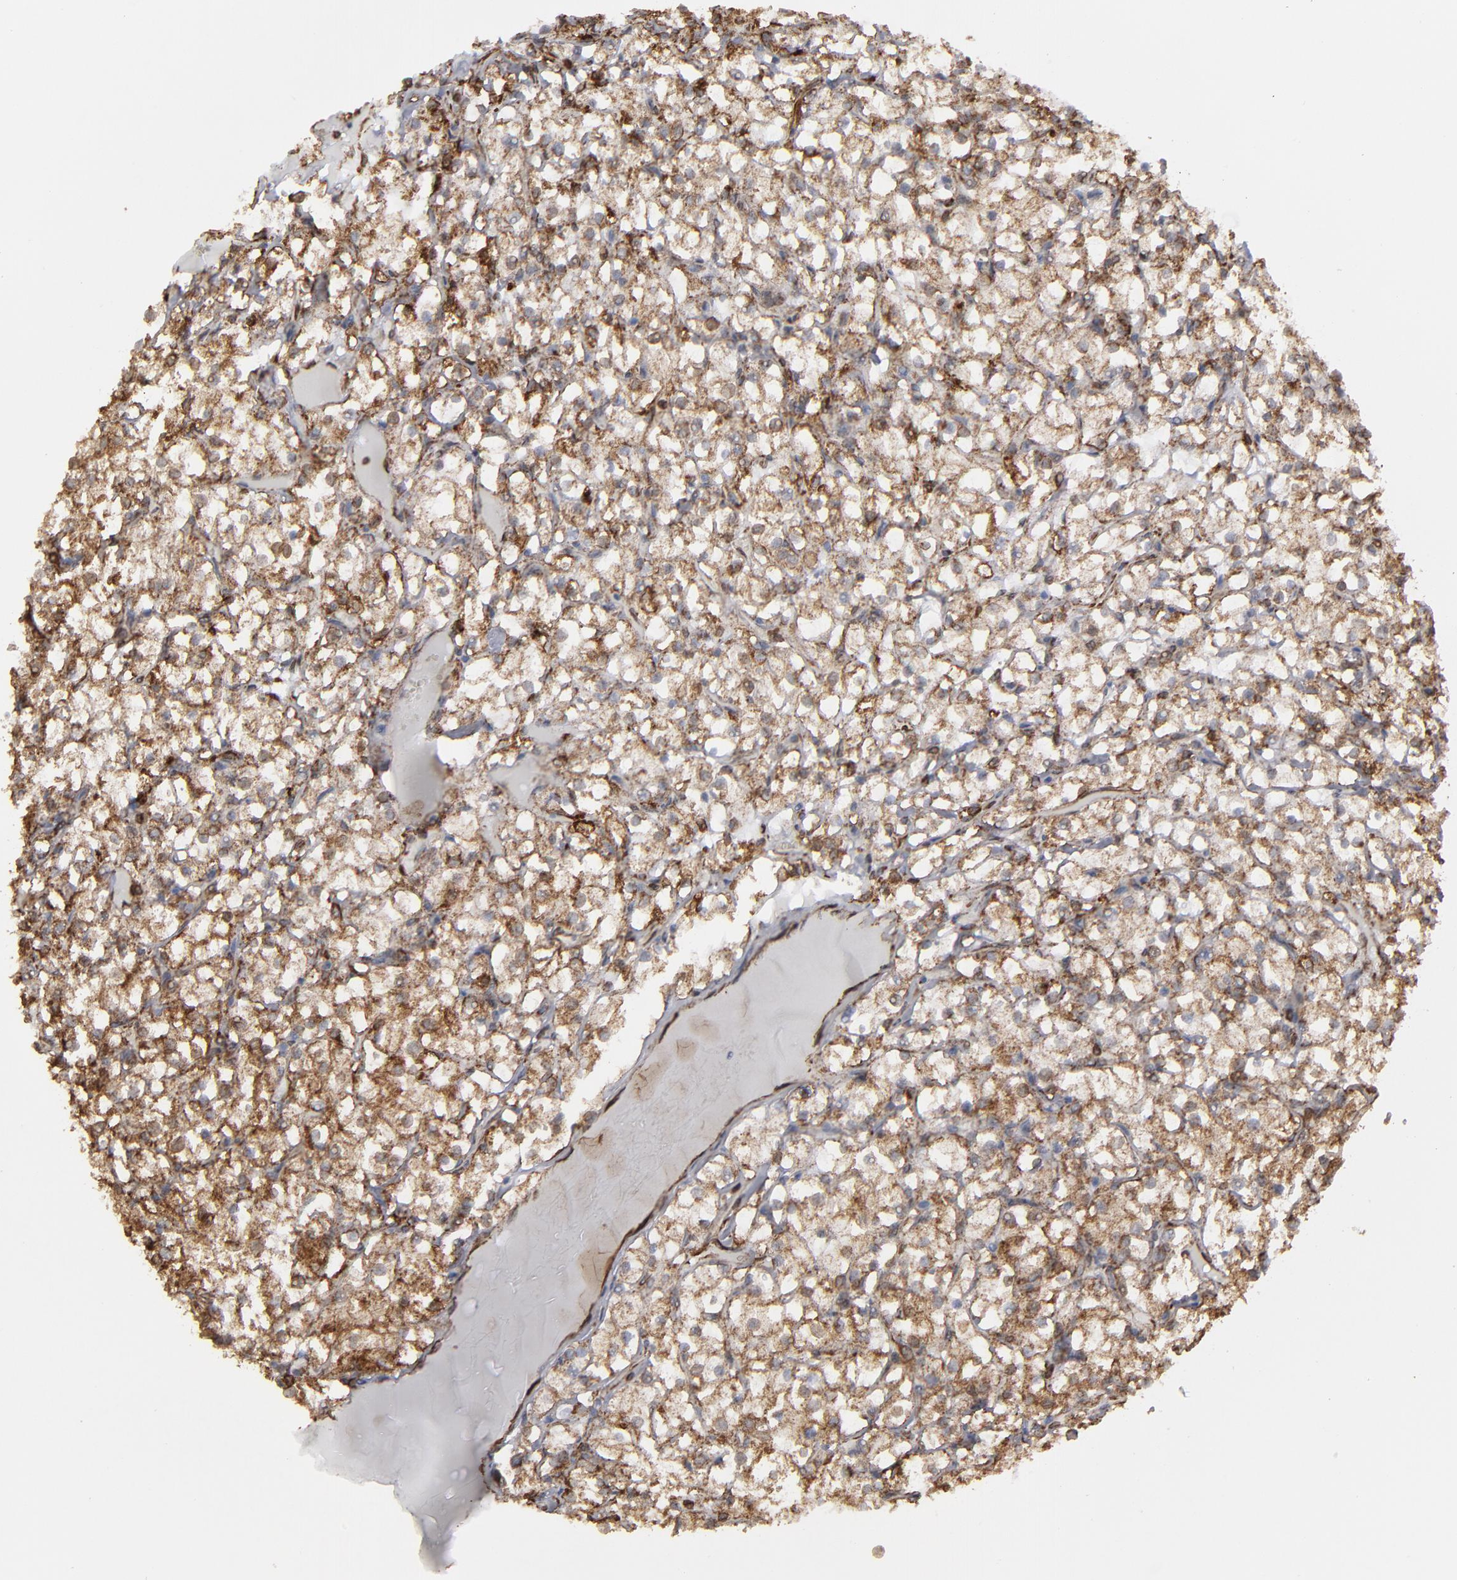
{"staining": {"intensity": "moderate", "quantity": ">75%", "location": "cytoplasmic/membranous"}, "tissue": "renal cancer", "cell_type": "Tumor cells", "image_type": "cancer", "snomed": [{"axis": "morphology", "description": "Adenocarcinoma, NOS"}, {"axis": "topography", "description": "Kidney"}], "caption": "Protein staining of renal cancer (adenocarcinoma) tissue demonstrates moderate cytoplasmic/membranous positivity in about >75% of tumor cells.", "gene": "ERLIN2", "patient": {"sex": "female", "age": 73}}